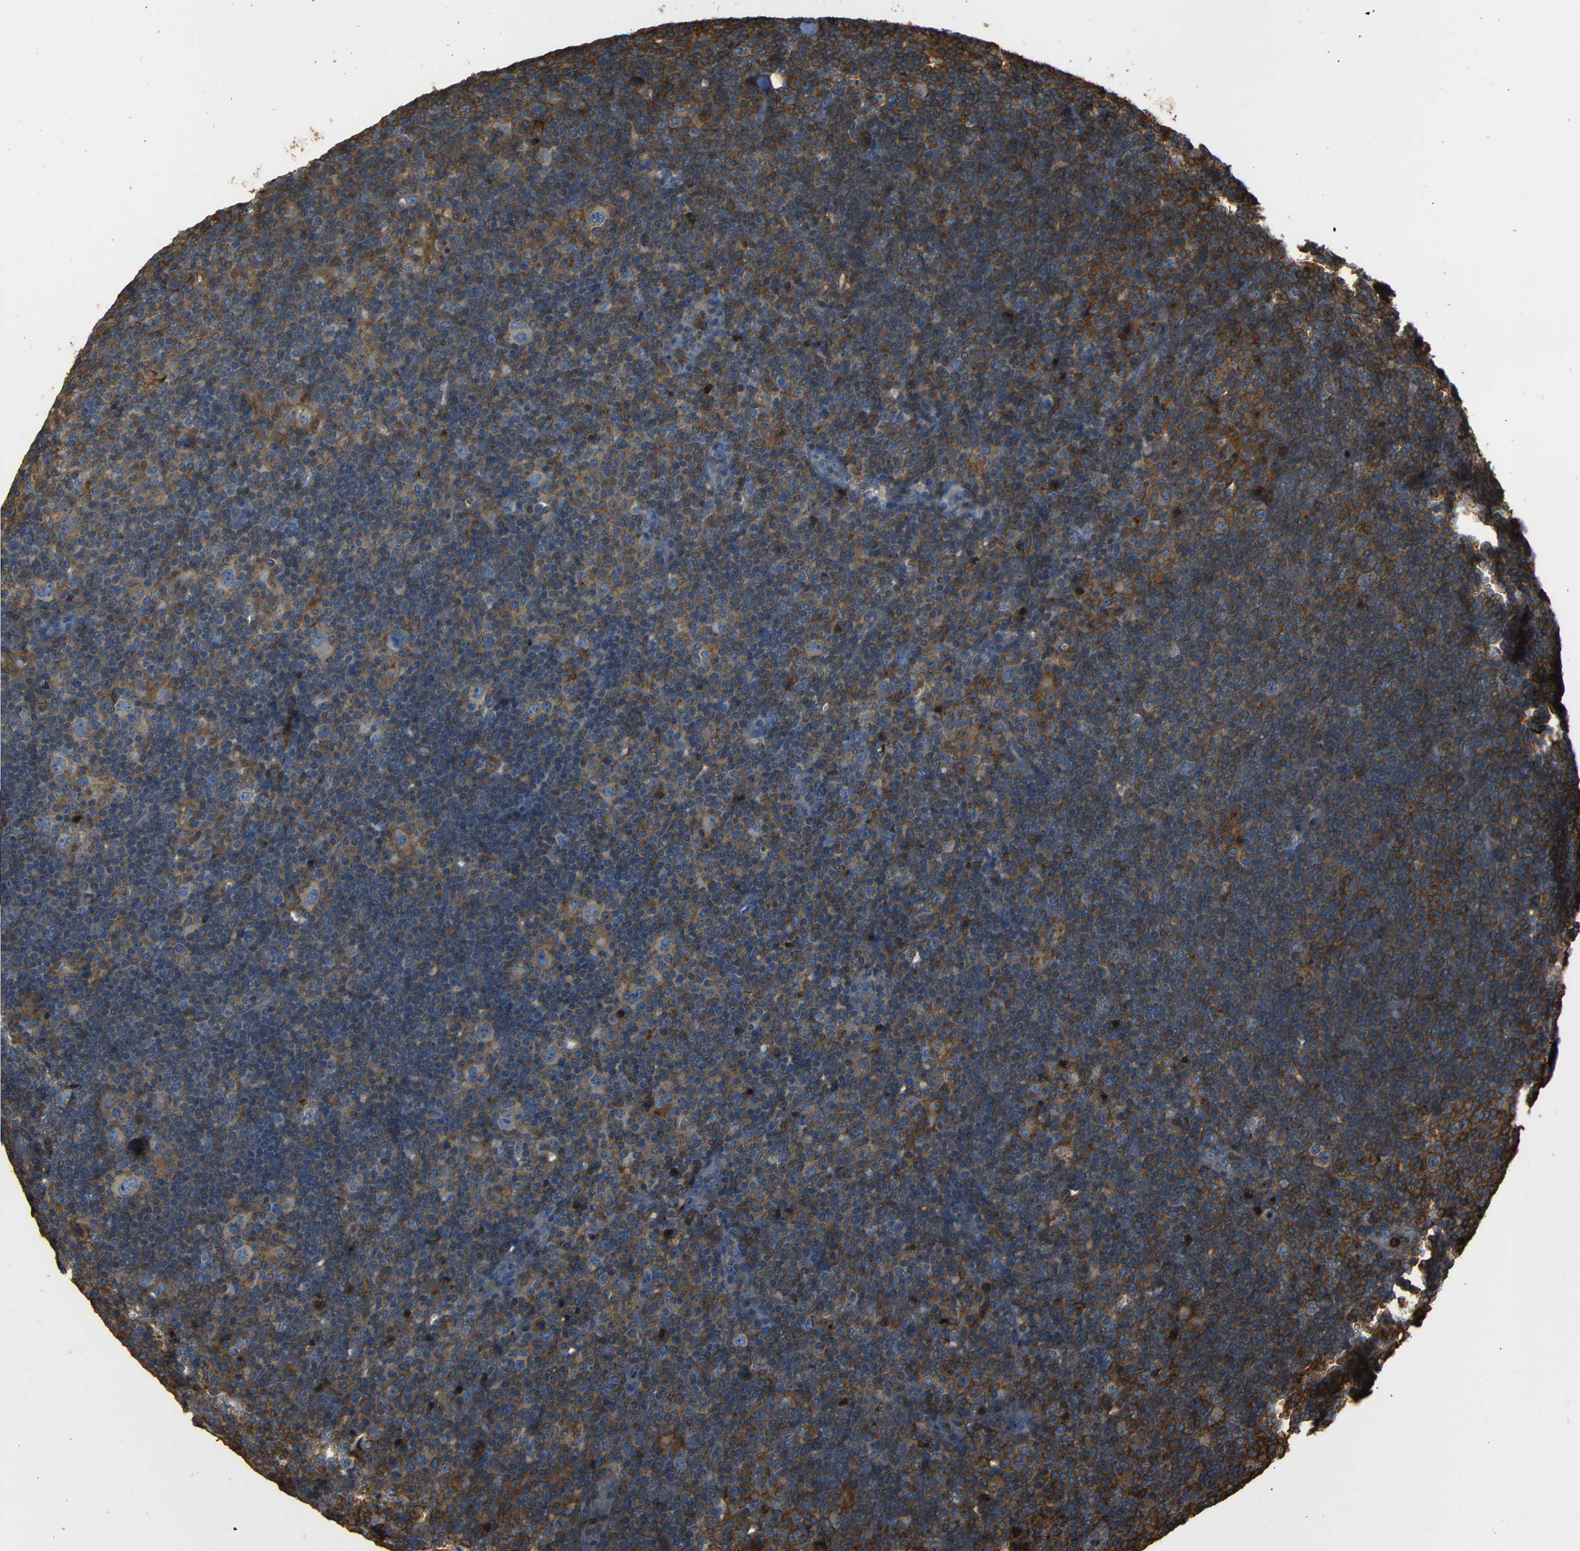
{"staining": {"intensity": "weak", "quantity": "<25%", "location": "cytoplasmic/membranous"}, "tissue": "lymphoma", "cell_type": "Tumor cells", "image_type": "cancer", "snomed": [{"axis": "morphology", "description": "Hodgkin's disease, NOS"}, {"axis": "topography", "description": "Lymph node"}], "caption": "Immunohistochemistry (IHC) micrograph of neoplastic tissue: human lymphoma stained with DAB reveals no significant protein expression in tumor cells.", "gene": "ADGRE5", "patient": {"sex": "female", "age": 57}}